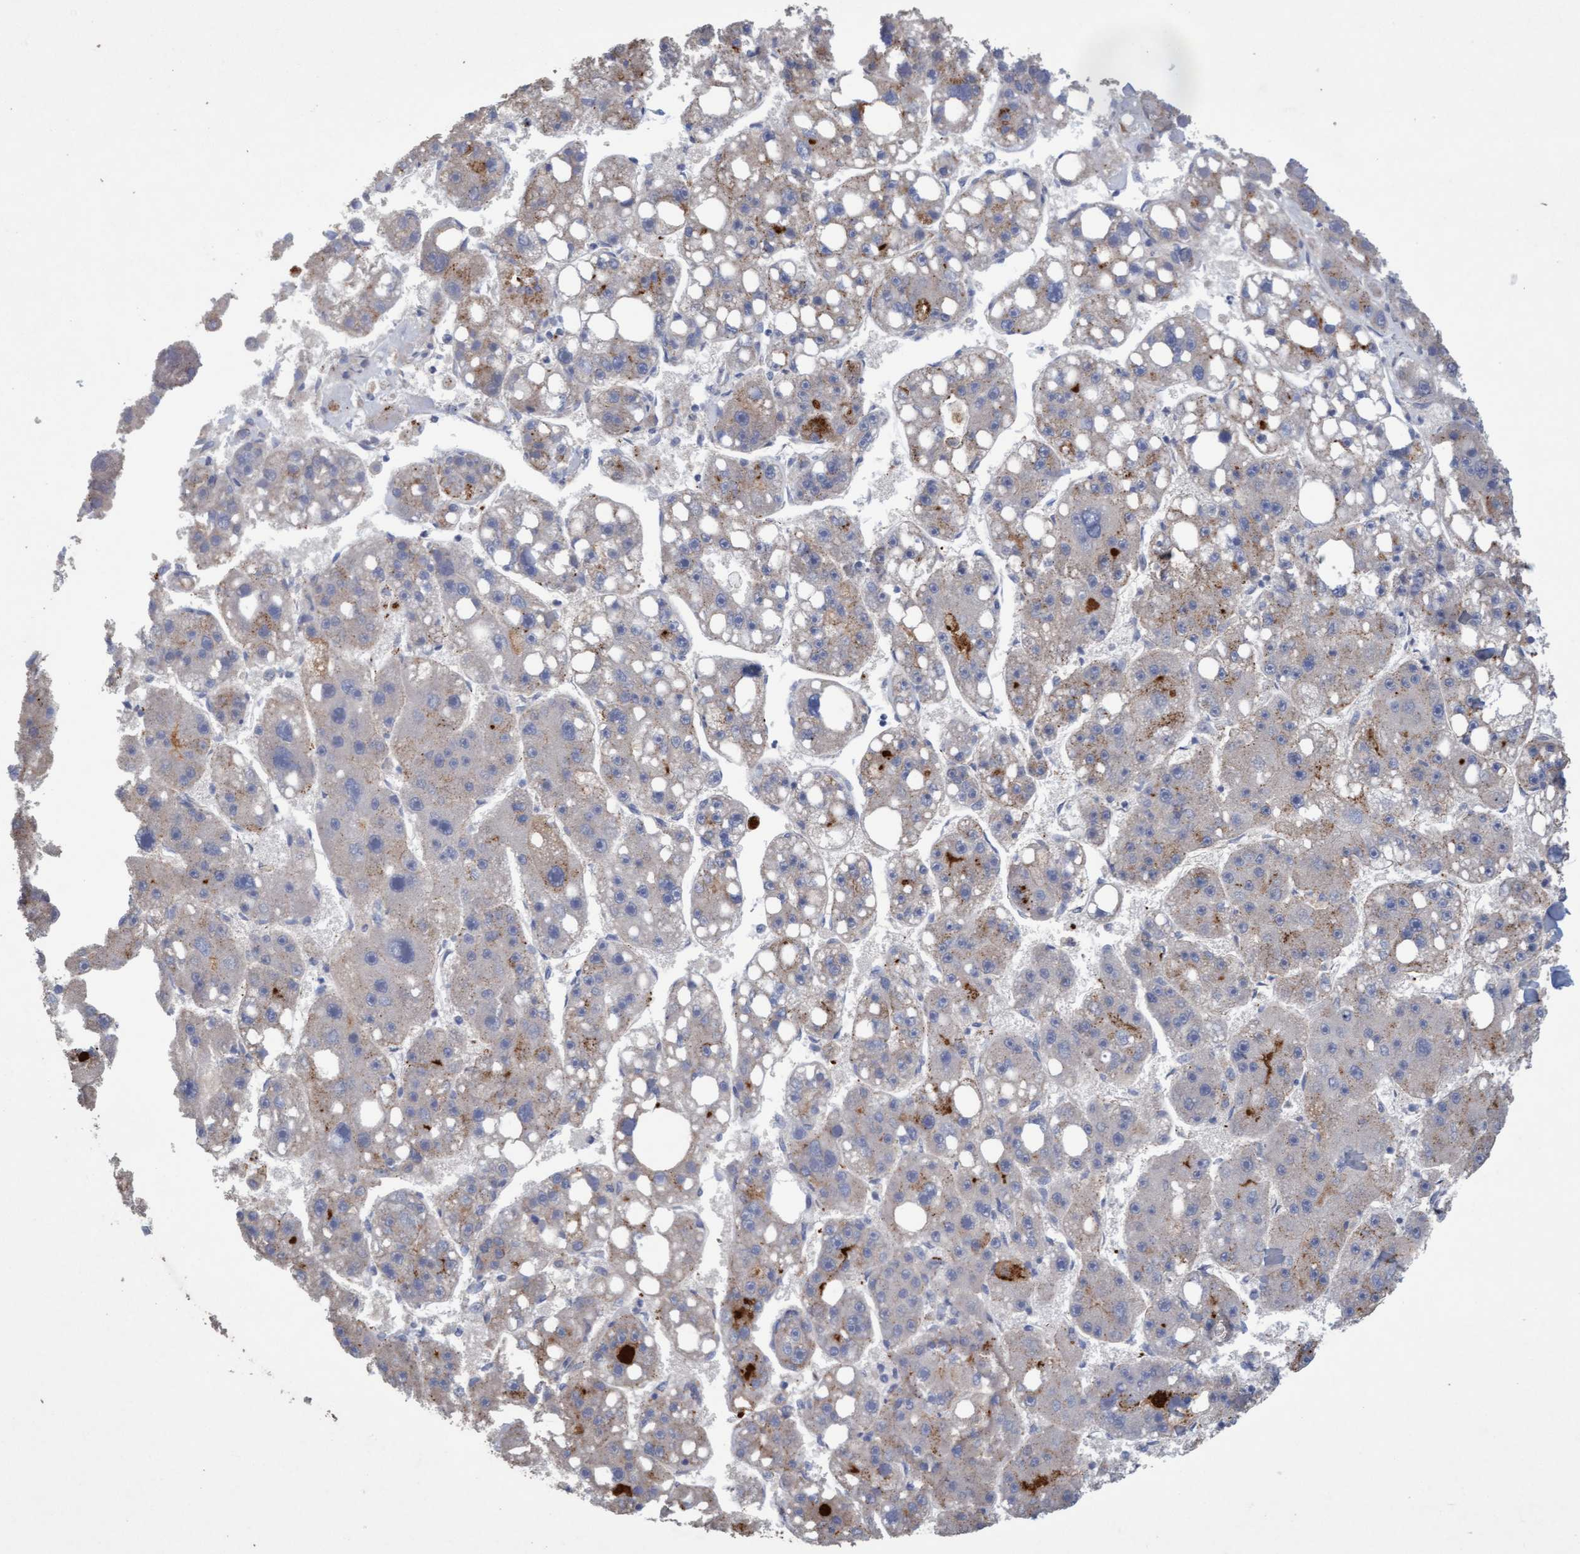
{"staining": {"intensity": "weak", "quantity": "25%-75%", "location": "cytoplasmic/membranous"}, "tissue": "liver cancer", "cell_type": "Tumor cells", "image_type": "cancer", "snomed": [{"axis": "morphology", "description": "Carcinoma, Hepatocellular, NOS"}, {"axis": "topography", "description": "Liver"}], "caption": "IHC histopathology image of human liver cancer (hepatocellular carcinoma) stained for a protein (brown), which displays low levels of weak cytoplasmic/membranous staining in about 25%-75% of tumor cells.", "gene": "DDHD2", "patient": {"sex": "female", "age": 61}}